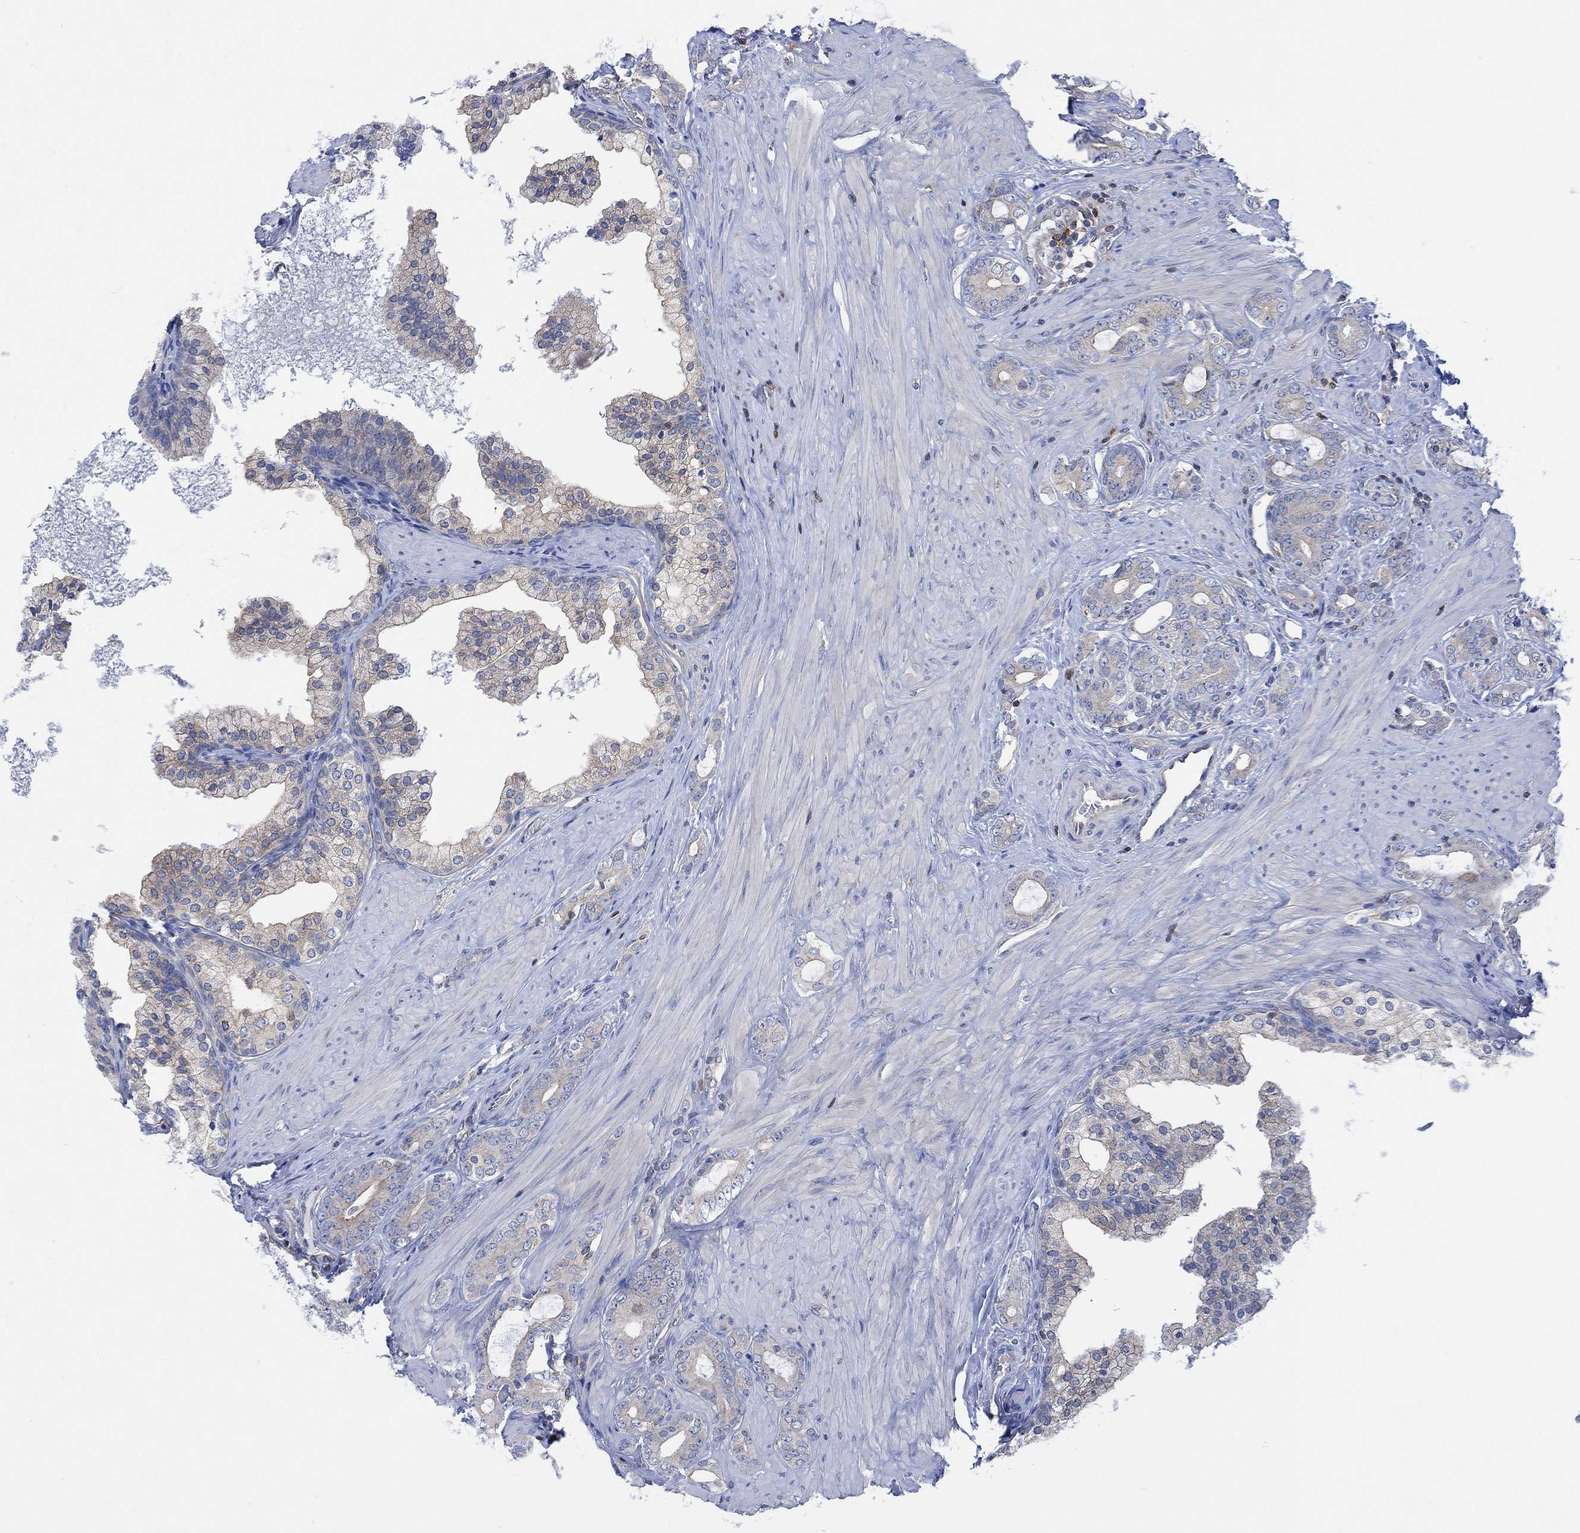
{"staining": {"intensity": "weak", "quantity": "<25%", "location": "cytoplasmic/membranous"}, "tissue": "prostate cancer", "cell_type": "Tumor cells", "image_type": "cancer", "snomed": [{"axis": "morphology", "description": "Adenocarcinoma, NOS"}, {"axis": "topography", "description": "Prostate"}], "caption": "The immunohistochemistry image has no significant staining in tumor cells of prostate adenocarcinoma tissue.", "gene": "GBP5", "patient": {"sex": "male", "age": 55}}